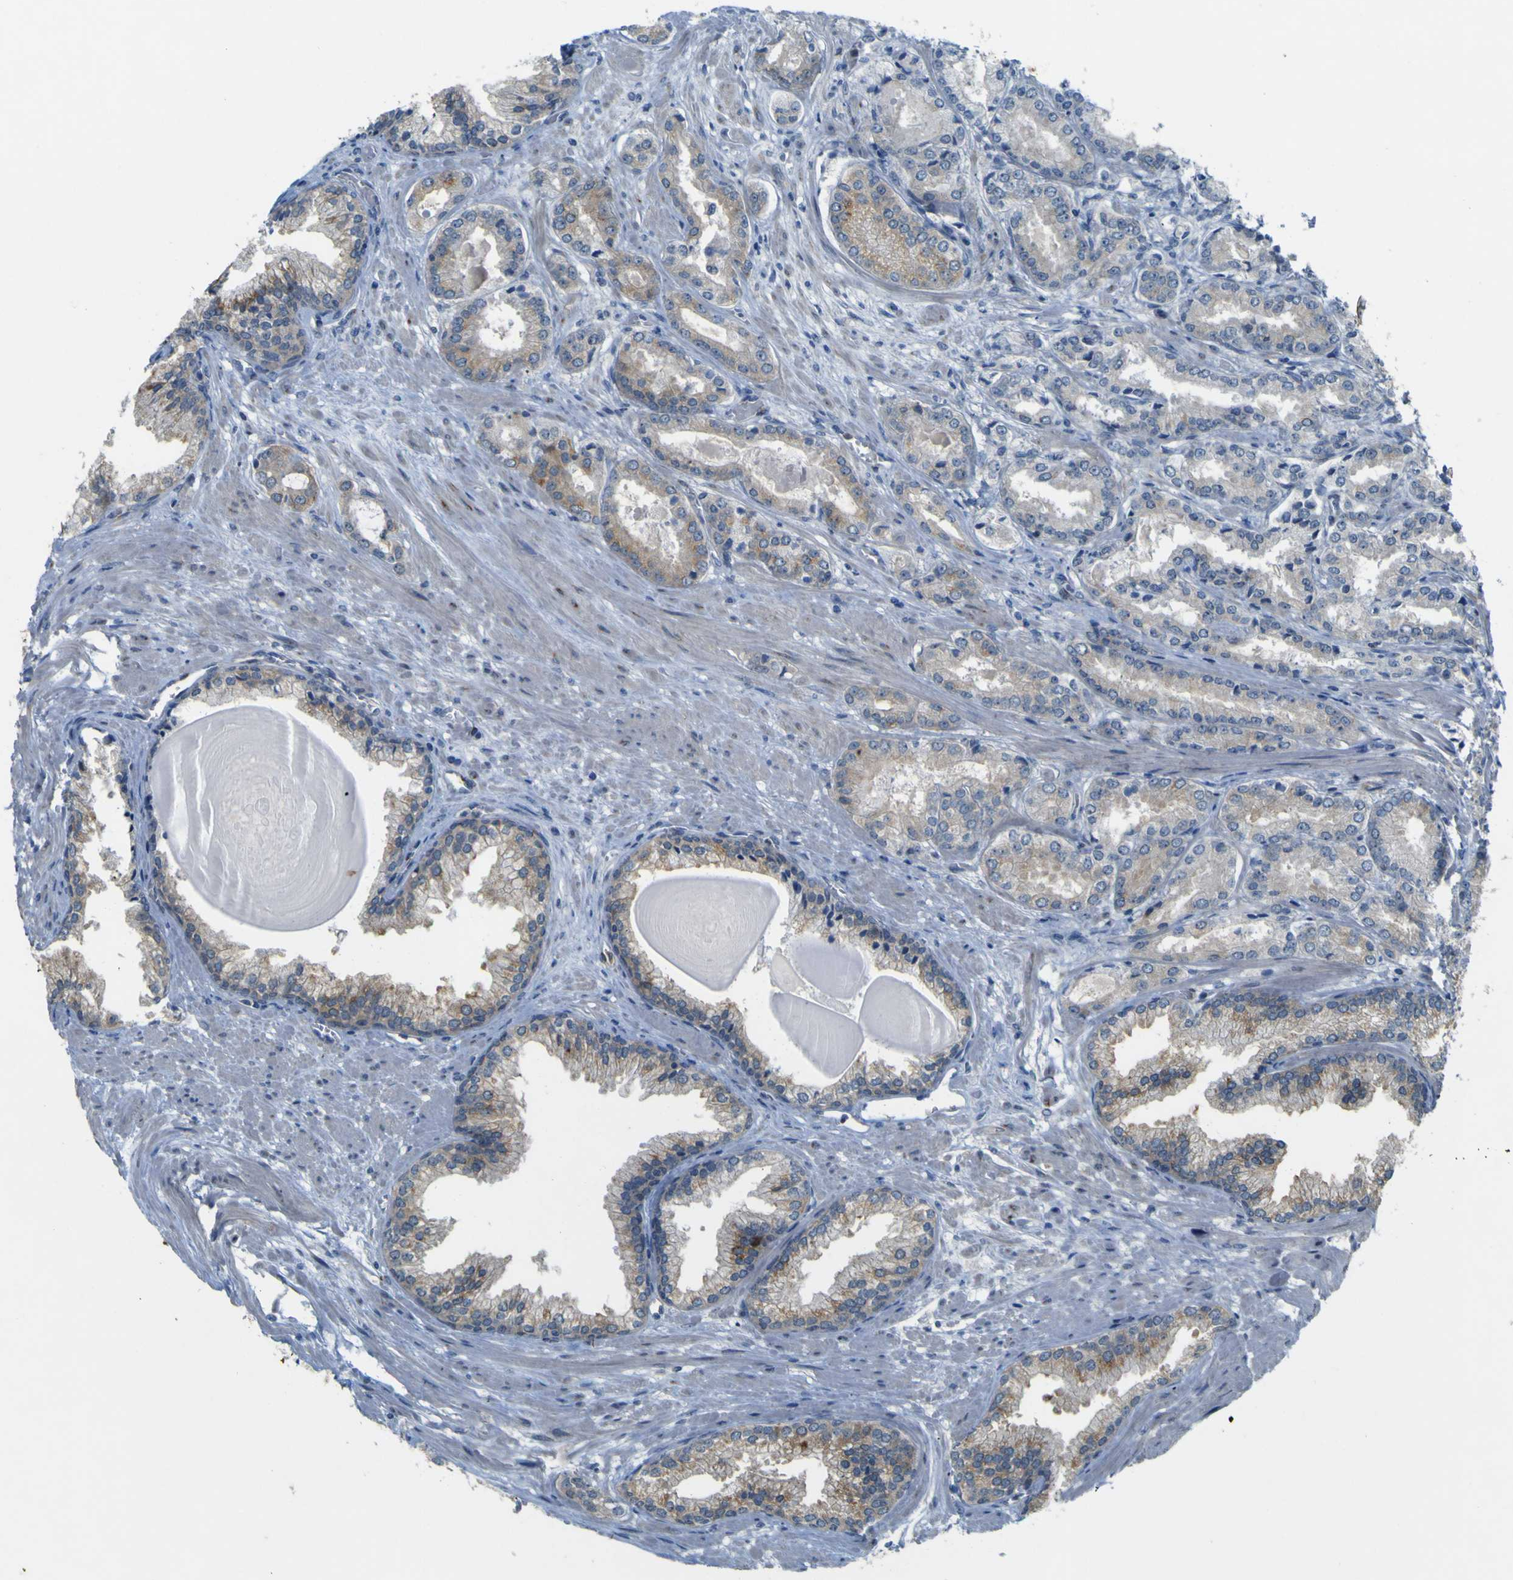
{"staining": {"intensity": "moderate", "quantity": "25%-75%", "location": "cytoplasmic/membranous"}, "tissue": "prostate cancer", "cell_type": "Tumor cells", "image_type": "cancer", "snomed": [{"axis": "morphology", "description": "Adenocarcinoma, Low grade"}, {"axis": "topography", "description": "Prostate"}], "caption": "Protein expression analysis of prostate cancer displays moderate cytoplasmic/membranous staining in approximately 25%-75% of tumor cells. The protein of interest is stained brown, and the nuclei are stained in blue (DAB IHC with brightfield microscopy, high magnification).", "gene": "IGF2R", "patient": {"sex": "male", "age": 59}}